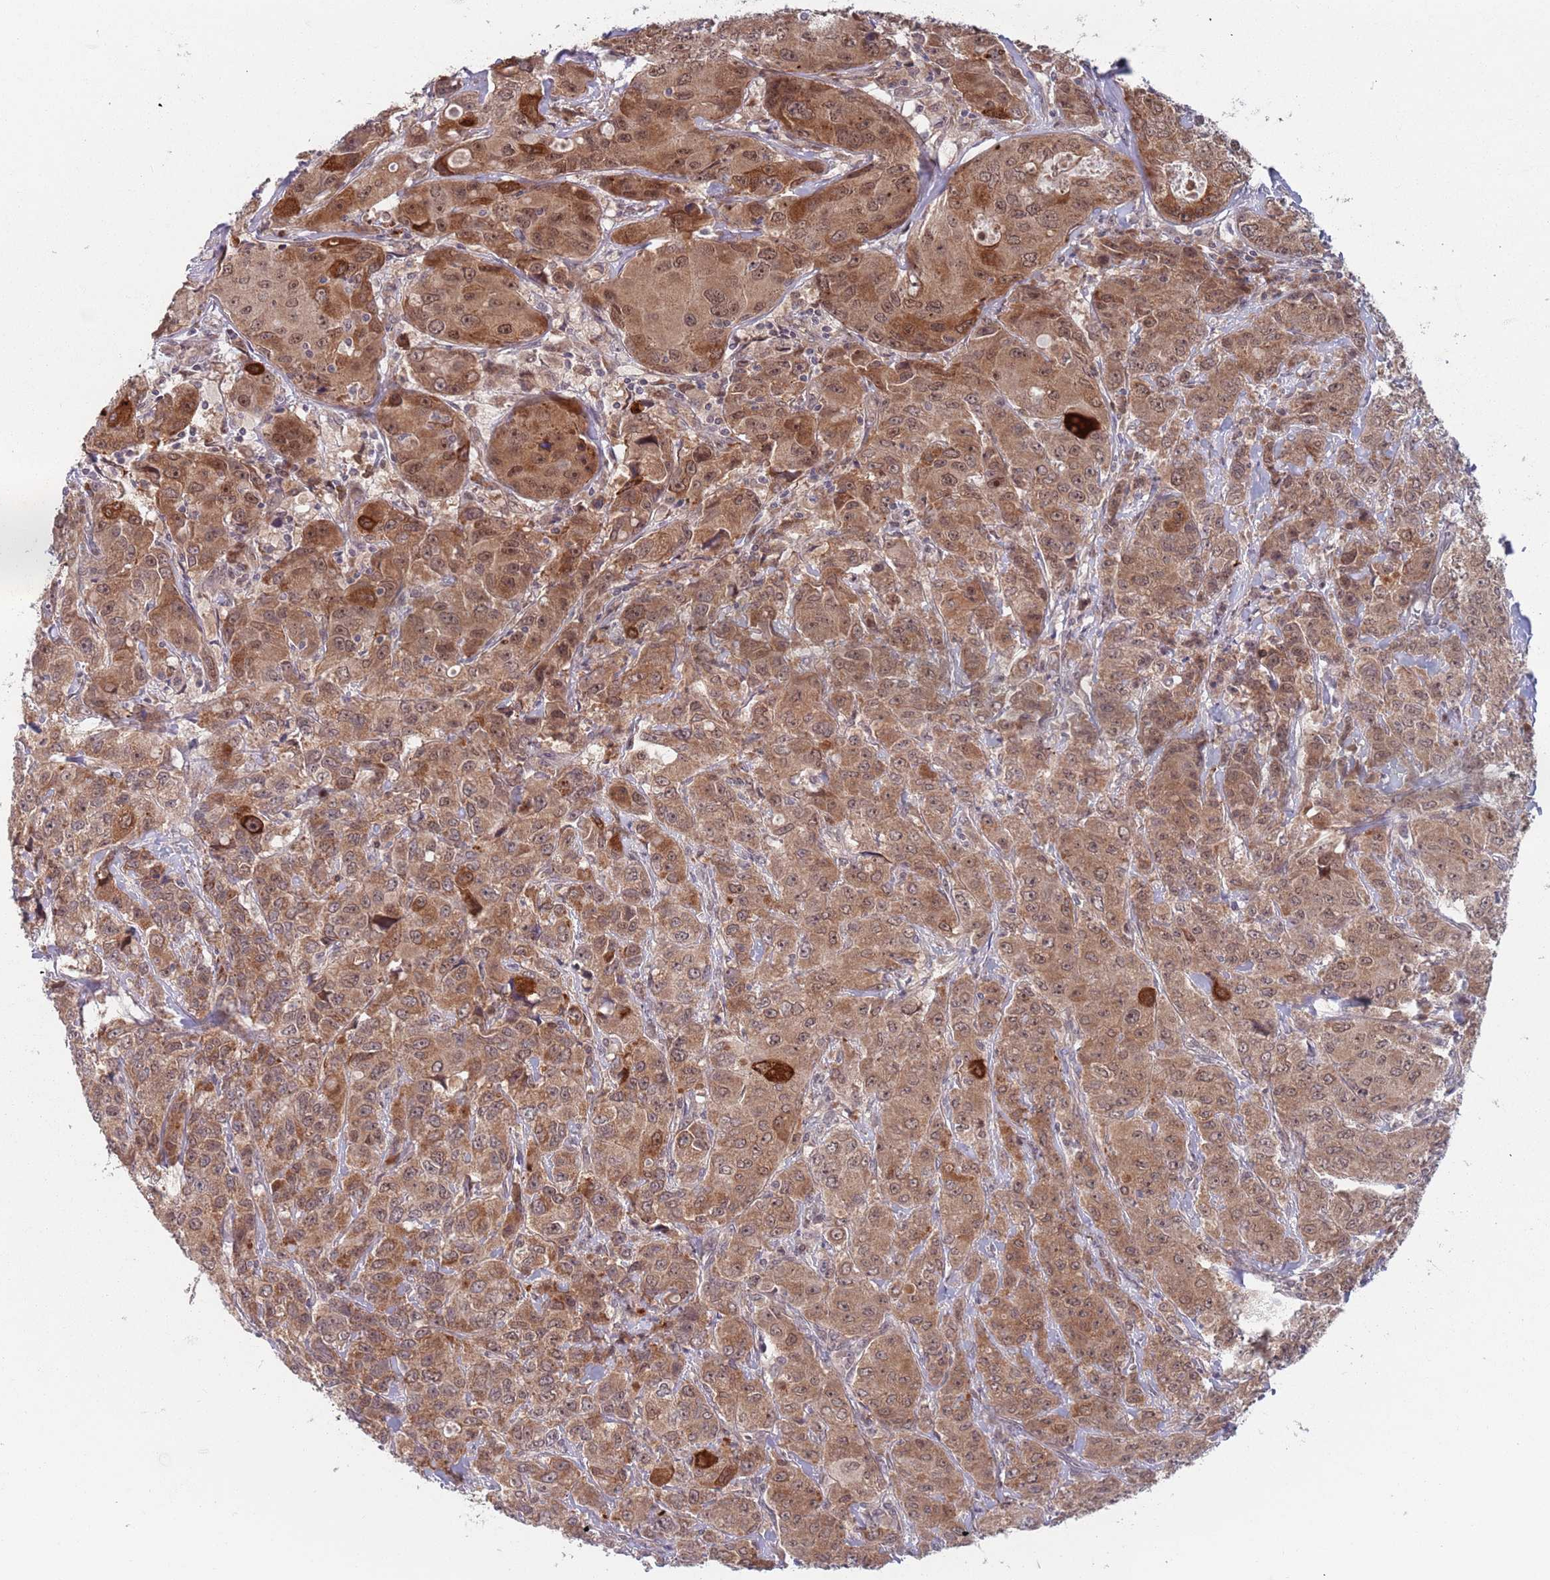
{"staining": {"intensity": "moderate", "quantity": ">75%", "location": "cytoplasmic/membranous"}, "tissue": "breast cancer", "cell_type": "Tumor cells", "image_type": "cancer", "snomed": [{"axis": "morphology", "description": "Duct carcinoma"}, {"axis": "topography", "description": "Breast"}], "caption": "This micrograph shows IHC staining of breast cancer, with medium moderate cytoplasmic/membranous expression in approximately >75% of tumor cells.", "gene": "ZNF140", "patient": {"sex": "female", "age": 43}}